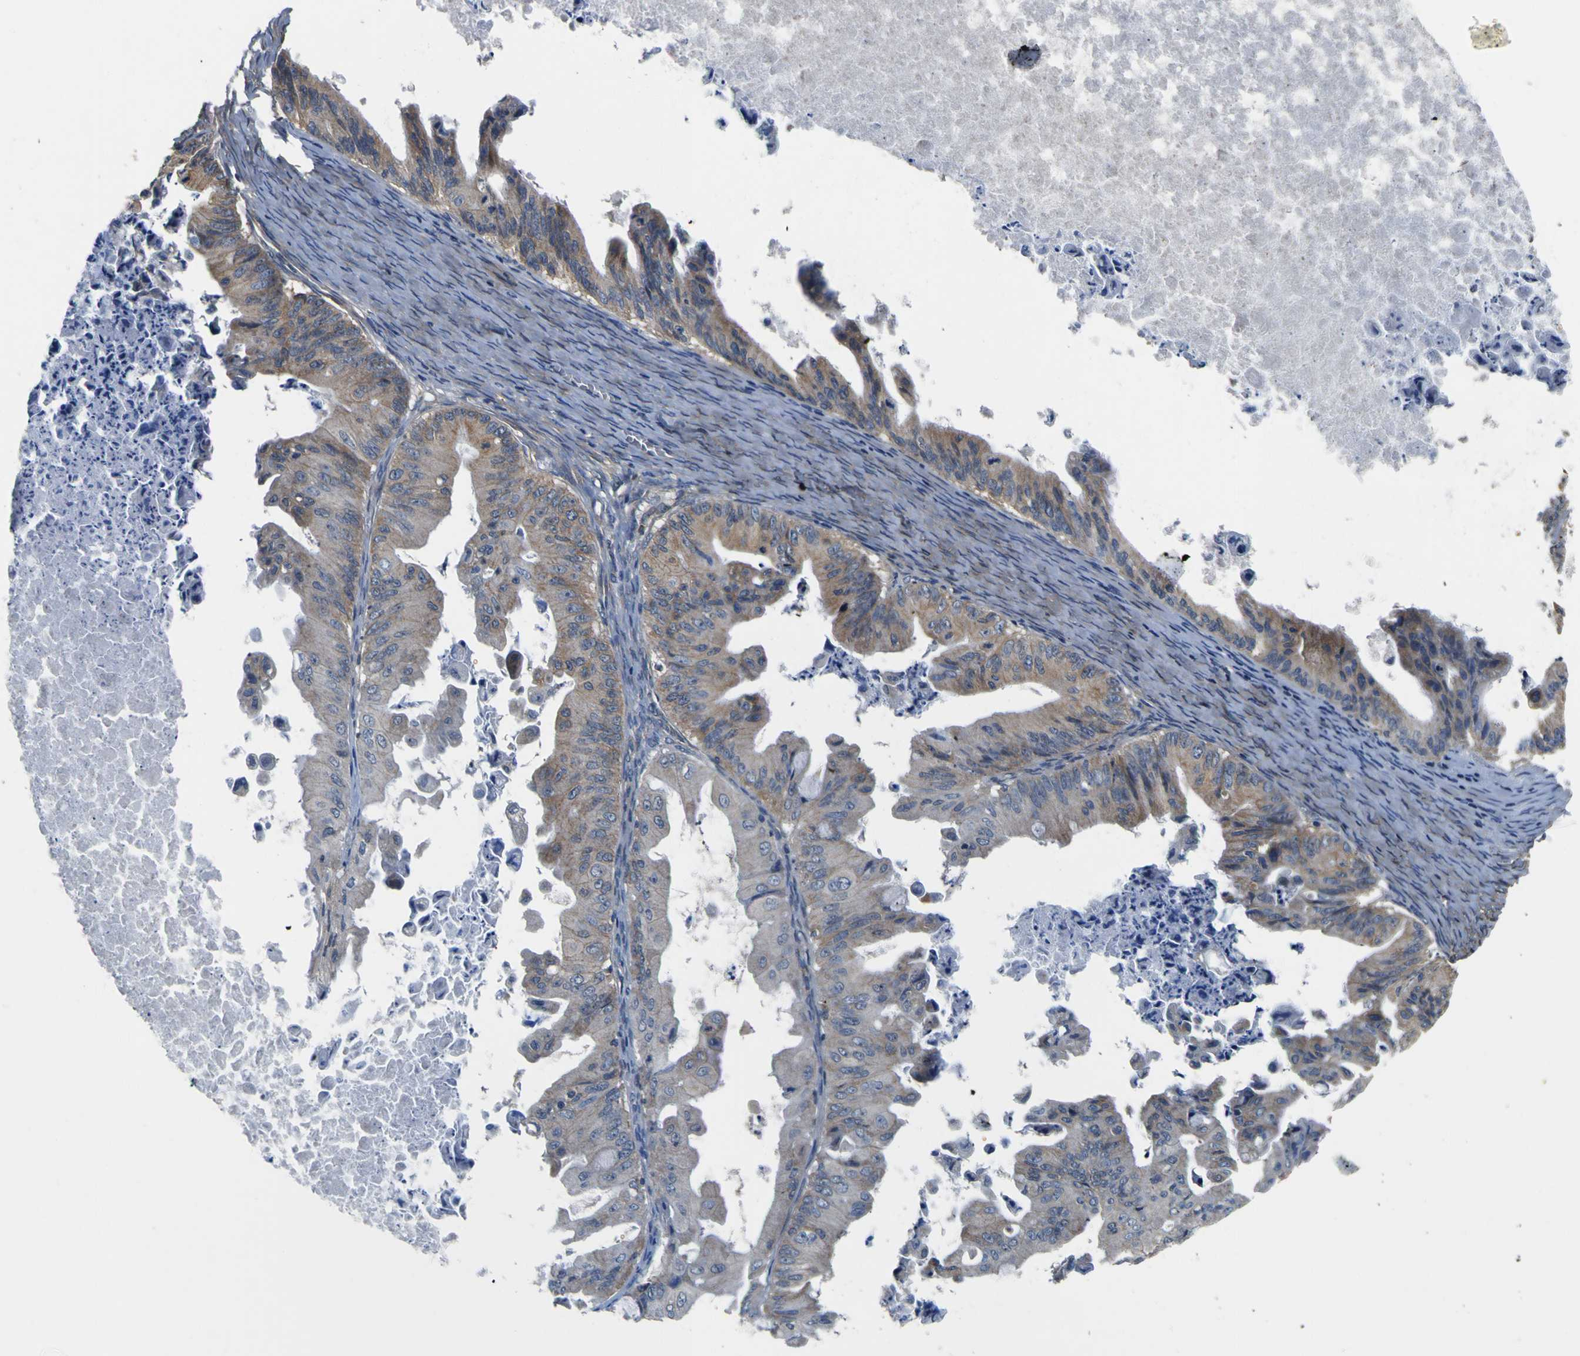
{"staining": {"intensity": "weak", "quantity": ">75%", "location": "cytoplasmic/membranous"}, "tissue": "ovarian cancer", "cell_type": "Tumor cells", "image_type": "cancer", "snomed": [{"axis": "morphology", "description": "Cystadenocarcinoma, mucinous, NOS"}, {"axis": "topography", "description": "Ovary"}], "caption": "The micrograph displays staining of mucinous cystadenocarcinoma (ovarian), revealing weak cytoplasmic/membranous protein positivity (brown color) within tumor cells.", "gene": "EPHB4", "patient": {"sex": "female", "age": 37}}